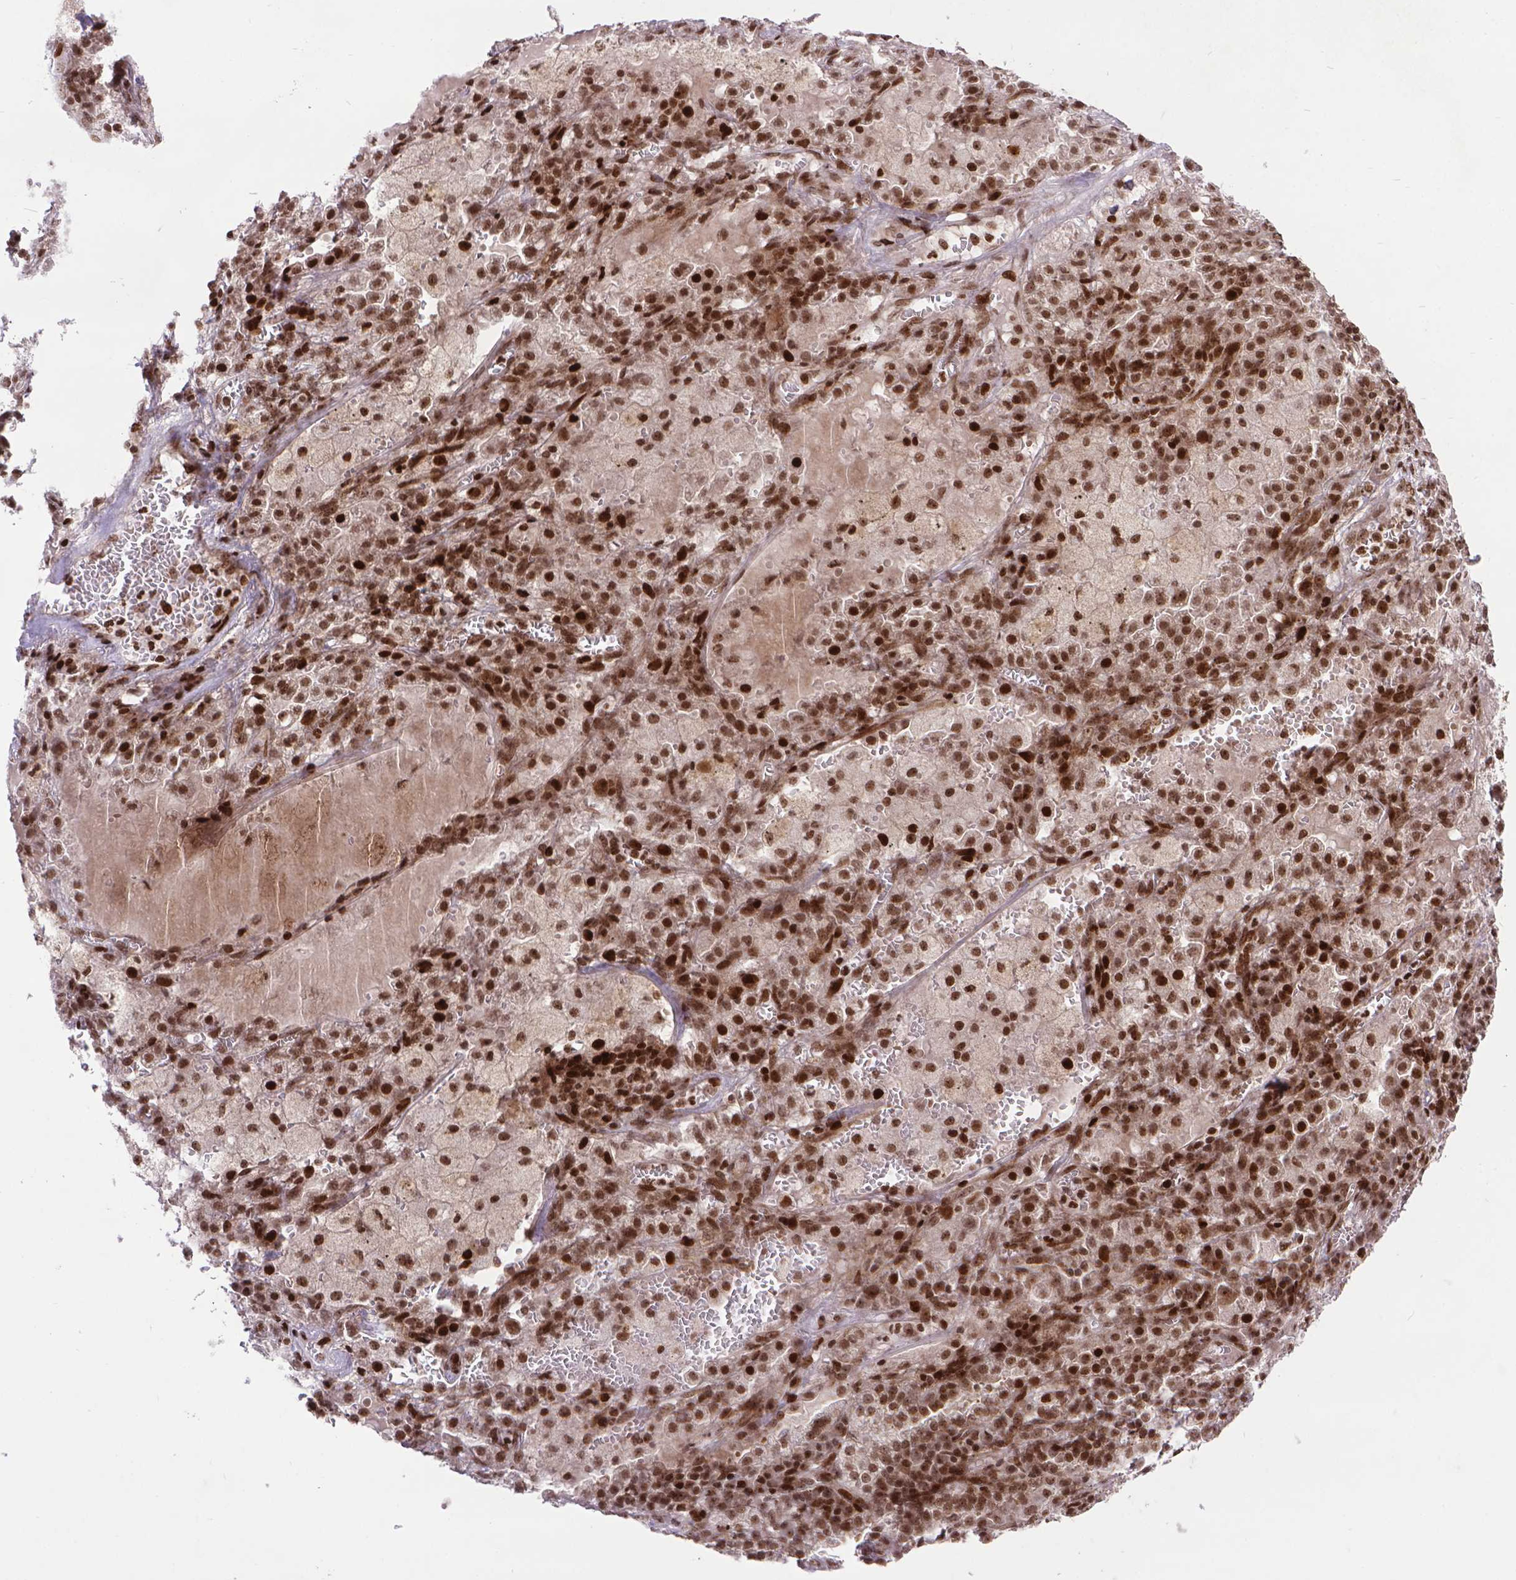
{"staining": {"intensity": "moderate", "quantity": ">75%", "location": "nuclear"}, "tissue": "lung cancer", "cell_type": "Tumor cells", "image_type": "cancer", "snomed": [{"axis": "morphology", "description": "Adenocarcinoma, NOS"}, {"axis": "topography", "description": "Lung"}], "caption": "Immunohistochemical staining of human lung cancer reveals moderate nuclear protein positivity in approximately >75% of tumor cells. The protein of interest is stained brown, and the nuclei are stained in blue (DAB IHC with brightfield microscopy, high magnification).", "gene": "AMER1", "patient": {"sex": "male", "age": 57}}